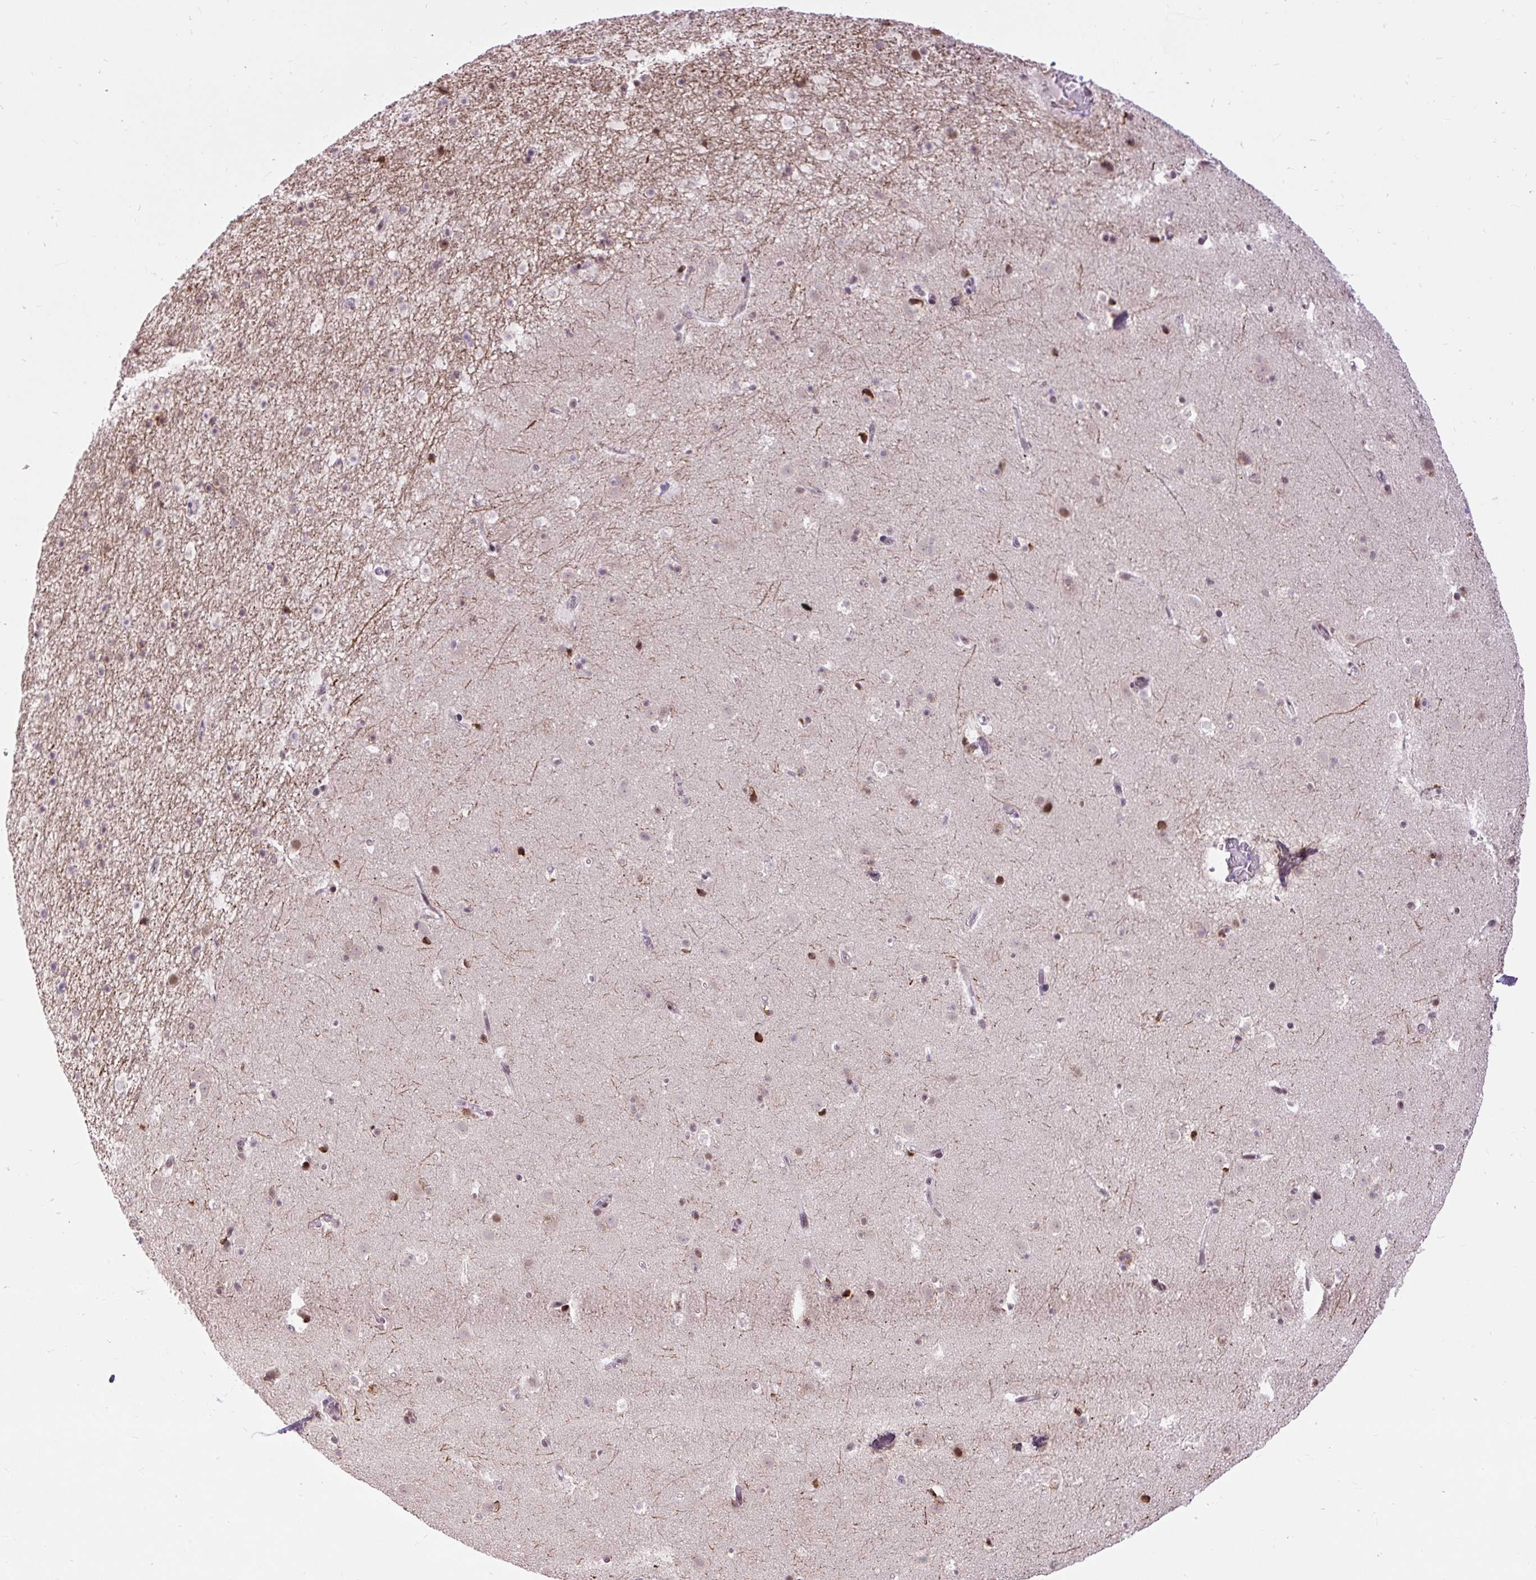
{"staining": {"intensity": "moderate", "quantity": "25%-75%", "location": "nuclear"}, "tissue": "caudate", "cell_type": "Glial cells", "image_type": "normal", "snomed": [{"axis": "morphology", "description": "Normal tissue, NOS"}, {"axis": "topography", "description": "Lateral ventricle wall"}], "caption": "A brown stain highlights moderate nuclear expression of a protein in glial cells of unremarkable human caudate. (DAB (3,3'-diaminobenzidine) IHC with brightfield microscopy, high magnification).", "gene": "ZNF672", "patient": {"sex": "male", "age": 37}}